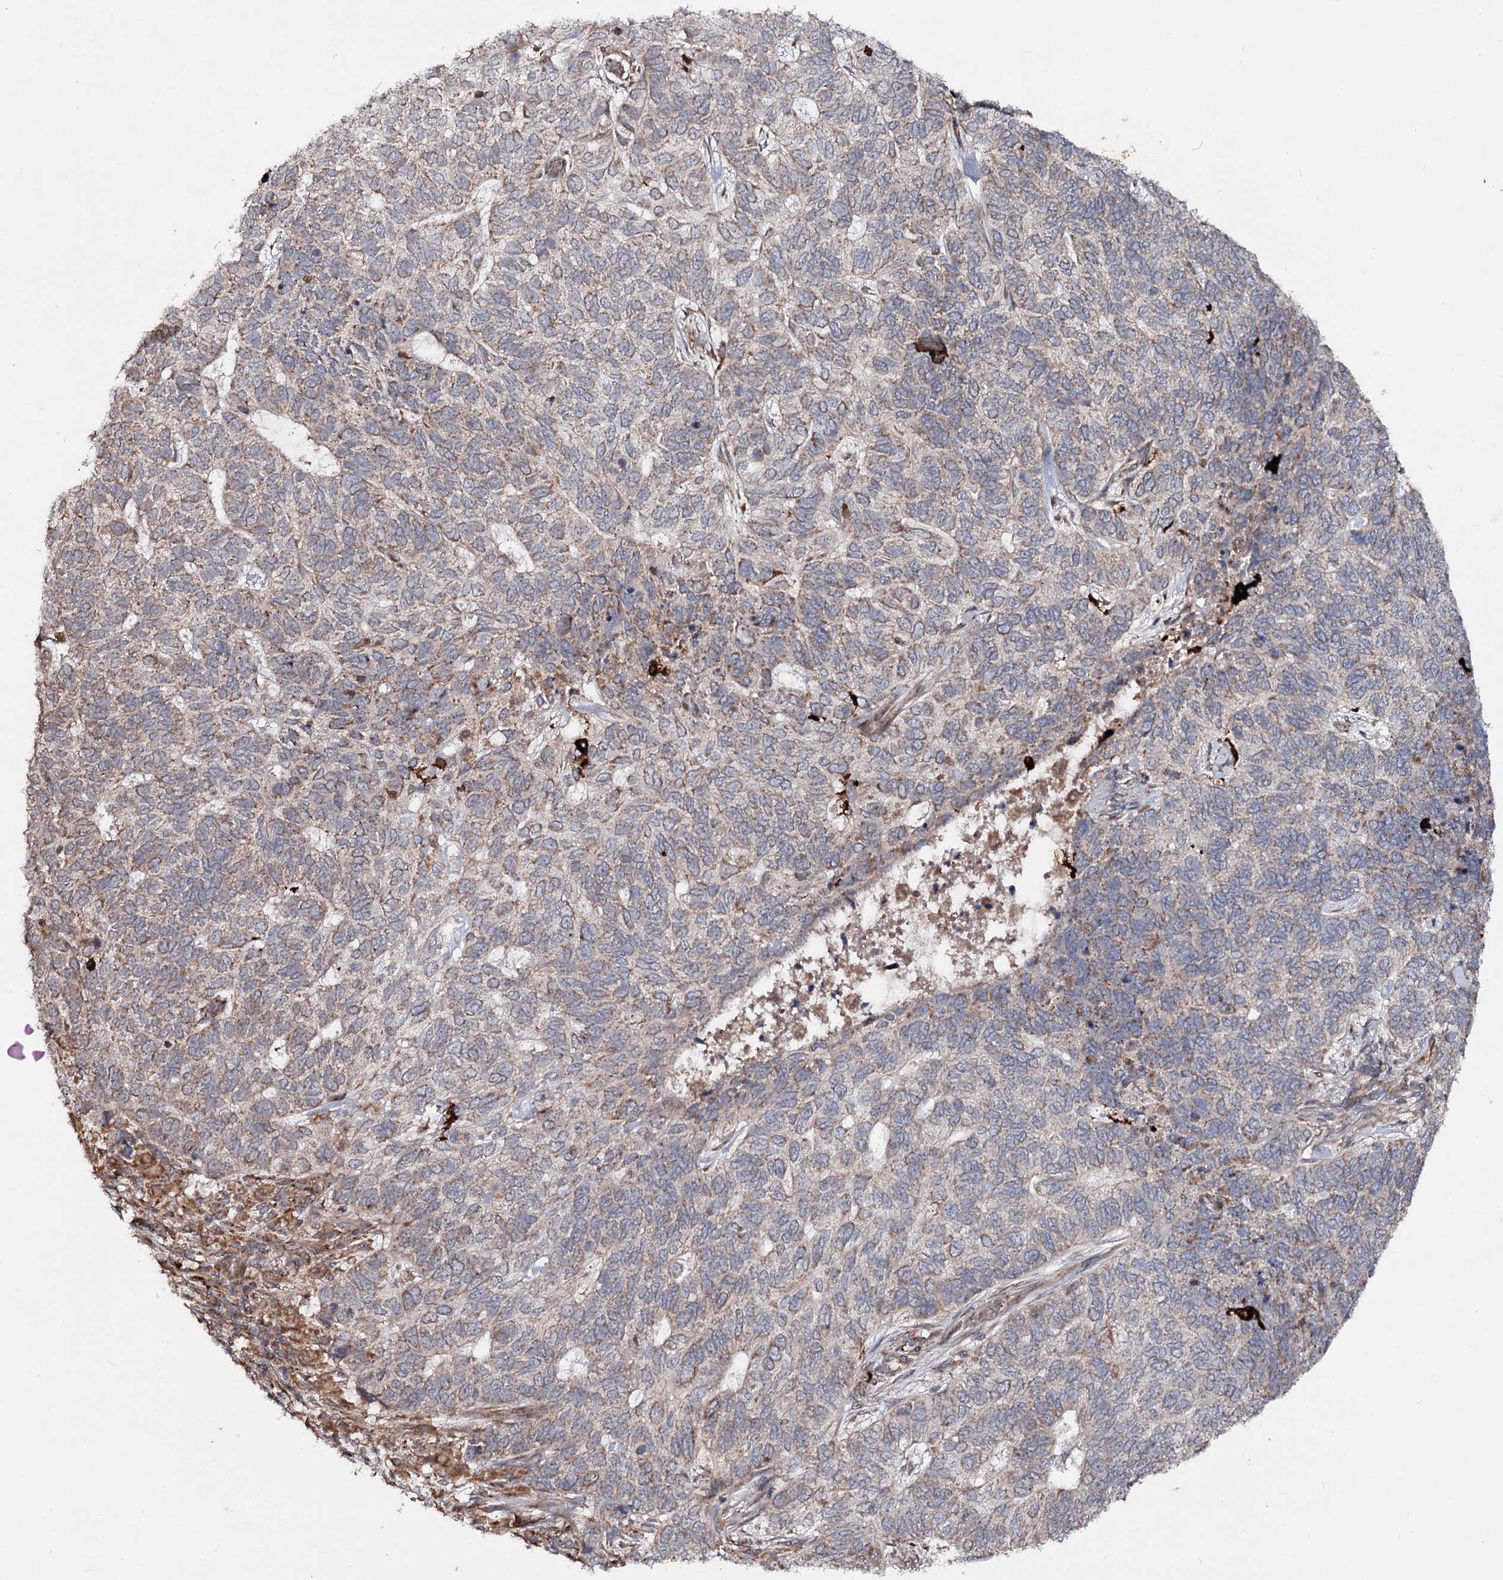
{"staining": {"intensity": "weak", "quantity": "<25%", "location": "cytoplasmic/membranous"}, "tissue": "skin cancer", "cell_type": "Tumor cells", "image_type": "cancer", "snomed": [{"axis": "morphology", "description": "Basal cell carcinoma"}, {"axis": "topography", "description": "Skin"}], "caption": "Skin basal cell carcinoma stained for a protein using immunohistochemistry (IHC) shows no positivity tumor cells.", "gene": "MINDY3", "patient": {"sex": "female", "age": 65}}